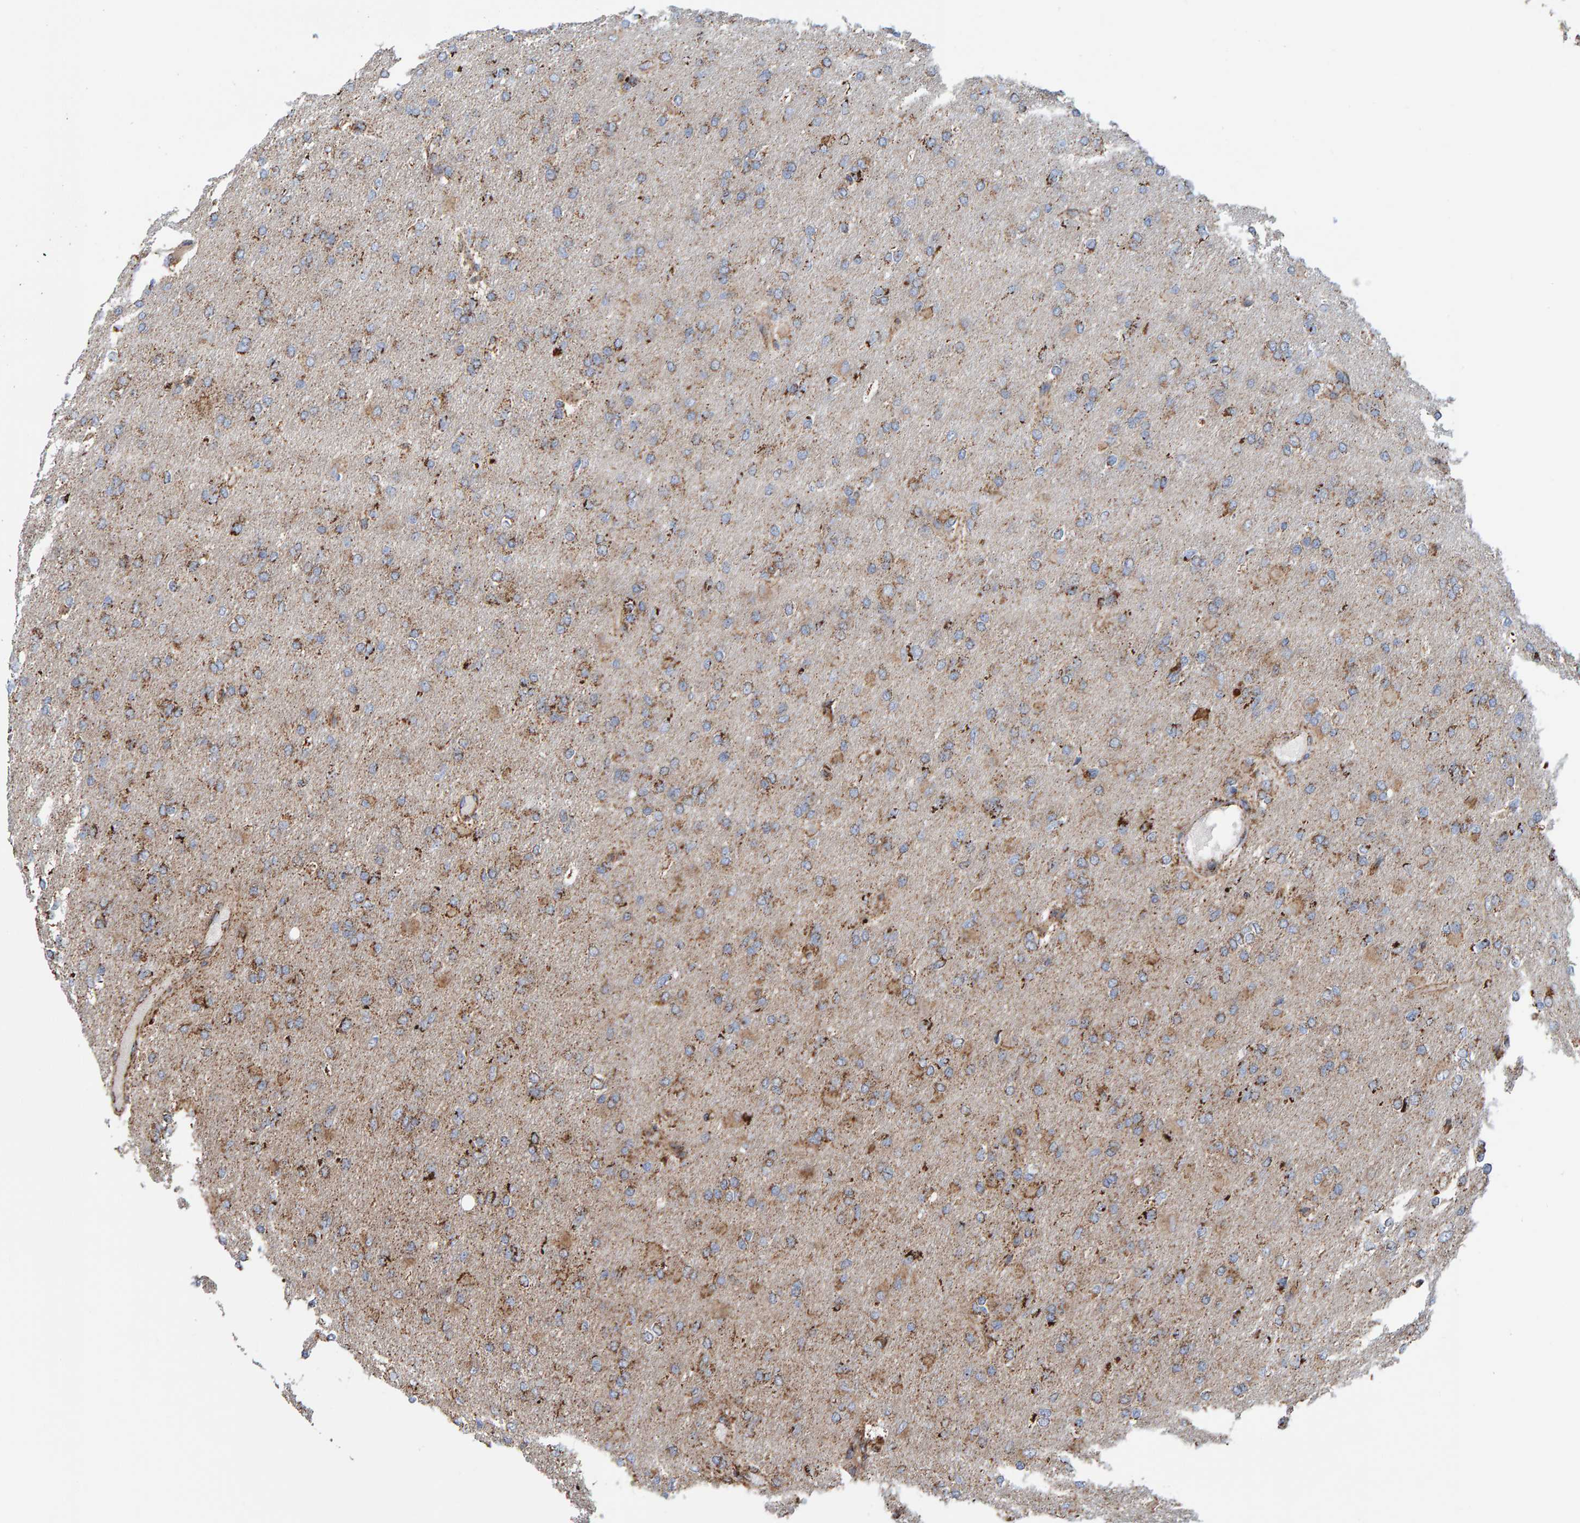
{"staining": {"intensity": "moderate", "quantity": "25%-75%", "location": "cytoplasmic/membranous"}, "tissue": "glioma", "cell_type": "Tumor cells", "image_type": "cancer", "snomed": [{"axis": "morphology", "description": "Glioma, malignant, High grade"}, {"axis": "topography", "description": "Cerebral cortex"}], "caption": "DAB (3,3'-diaminobenzidine) immunohistochemical staining of human high-grade glioma (malignant) reveals moderate cytoplasmic/membranous protein positivity in approximately 25%-75% of tumor cells. The protein is stained brown, and the nuclei are stained in blue (DAB (3,3'-diaminobenzidine) IHC with brightfield microscopy, high magnification).", "gene": "MRPL45", "patient": {"sex": "female", "age": 36}}